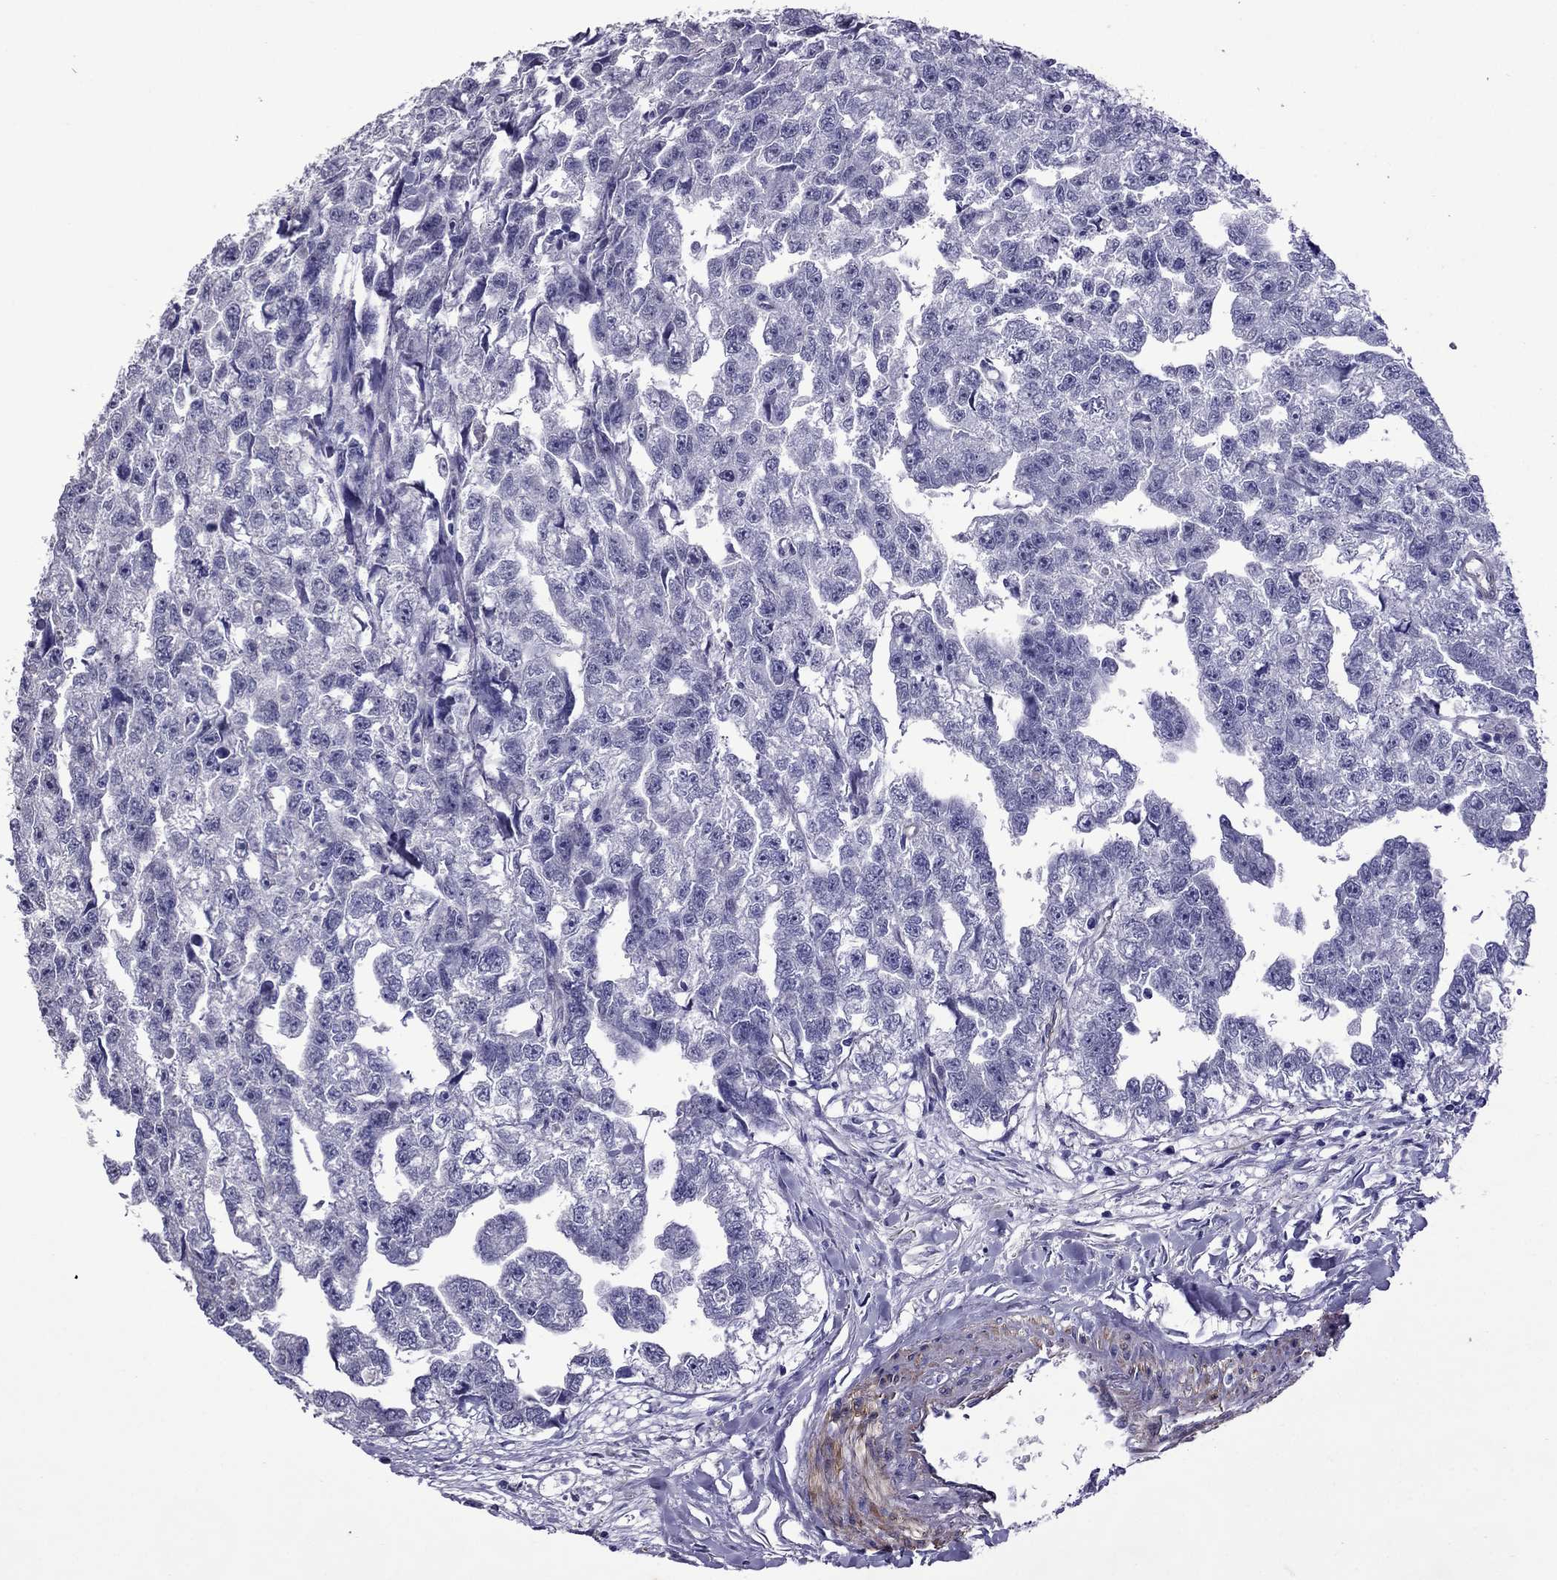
{"staining": {"intensity": "negative", "quantity": "none", "location": "none"}, "tissue": "testis cancer", "cell_type": "Tumor cells", "image_type": "cancer", "snomed": [{"axis": "morphology", "description": "Carcinoma, Embryonal, NOS"}, {"axis": "morphology", "description": "Teratoma, malignant, NOS"}, {"axis": "topography", "description": "Testis"}], "caption": "High magnification brightfield microscopy of testis cancer (teratoma (malignant)) stained with DAB (brown) and counterstained with hematoxylin (blue): tumor cells show no significant positivity.", "gene": "CHRNA5", "patient": {"sex": "male", "age": 44}}